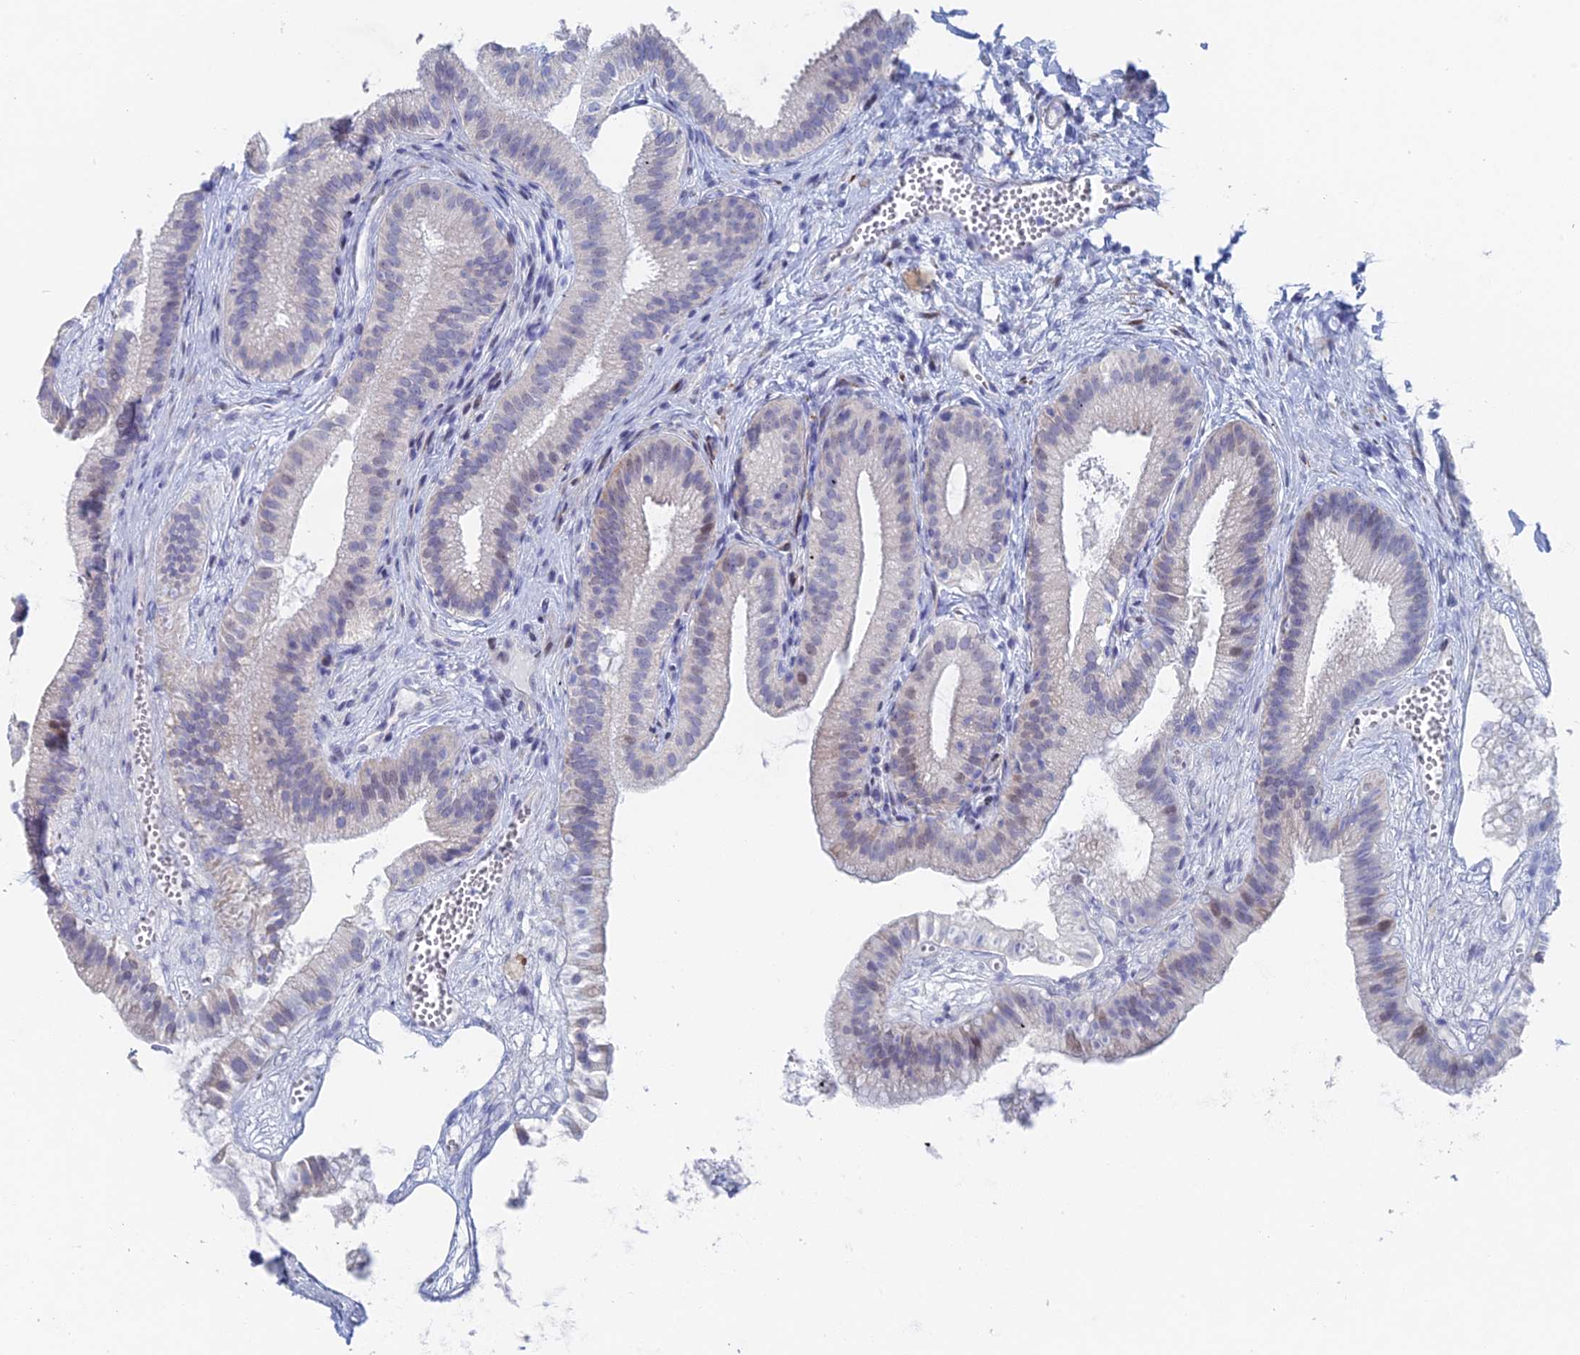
{"staining": {"intensity": "moderate", "quantity": "<25%", "location": "nuclear"}, "tissue": "gallbladder", "cell_type": "Glandular cells", "image_type": "normal", "snomed": [{"axis": "morphology", "description": "Normal tissue, NOS"}, {"axis": "topography", "description": "Gallbladder"}], "caption": "DAB immunohistochemical staining of benign human gallbladder exhibits moderate nuclear protein expression in approximately <25% of glandular cells. (DAB (3,3'-diaminobenzidine) IHC with brightfield microscopy, high magnification).", "gene": "DRGX", "patient": {"sex": "female", "age": 54}}